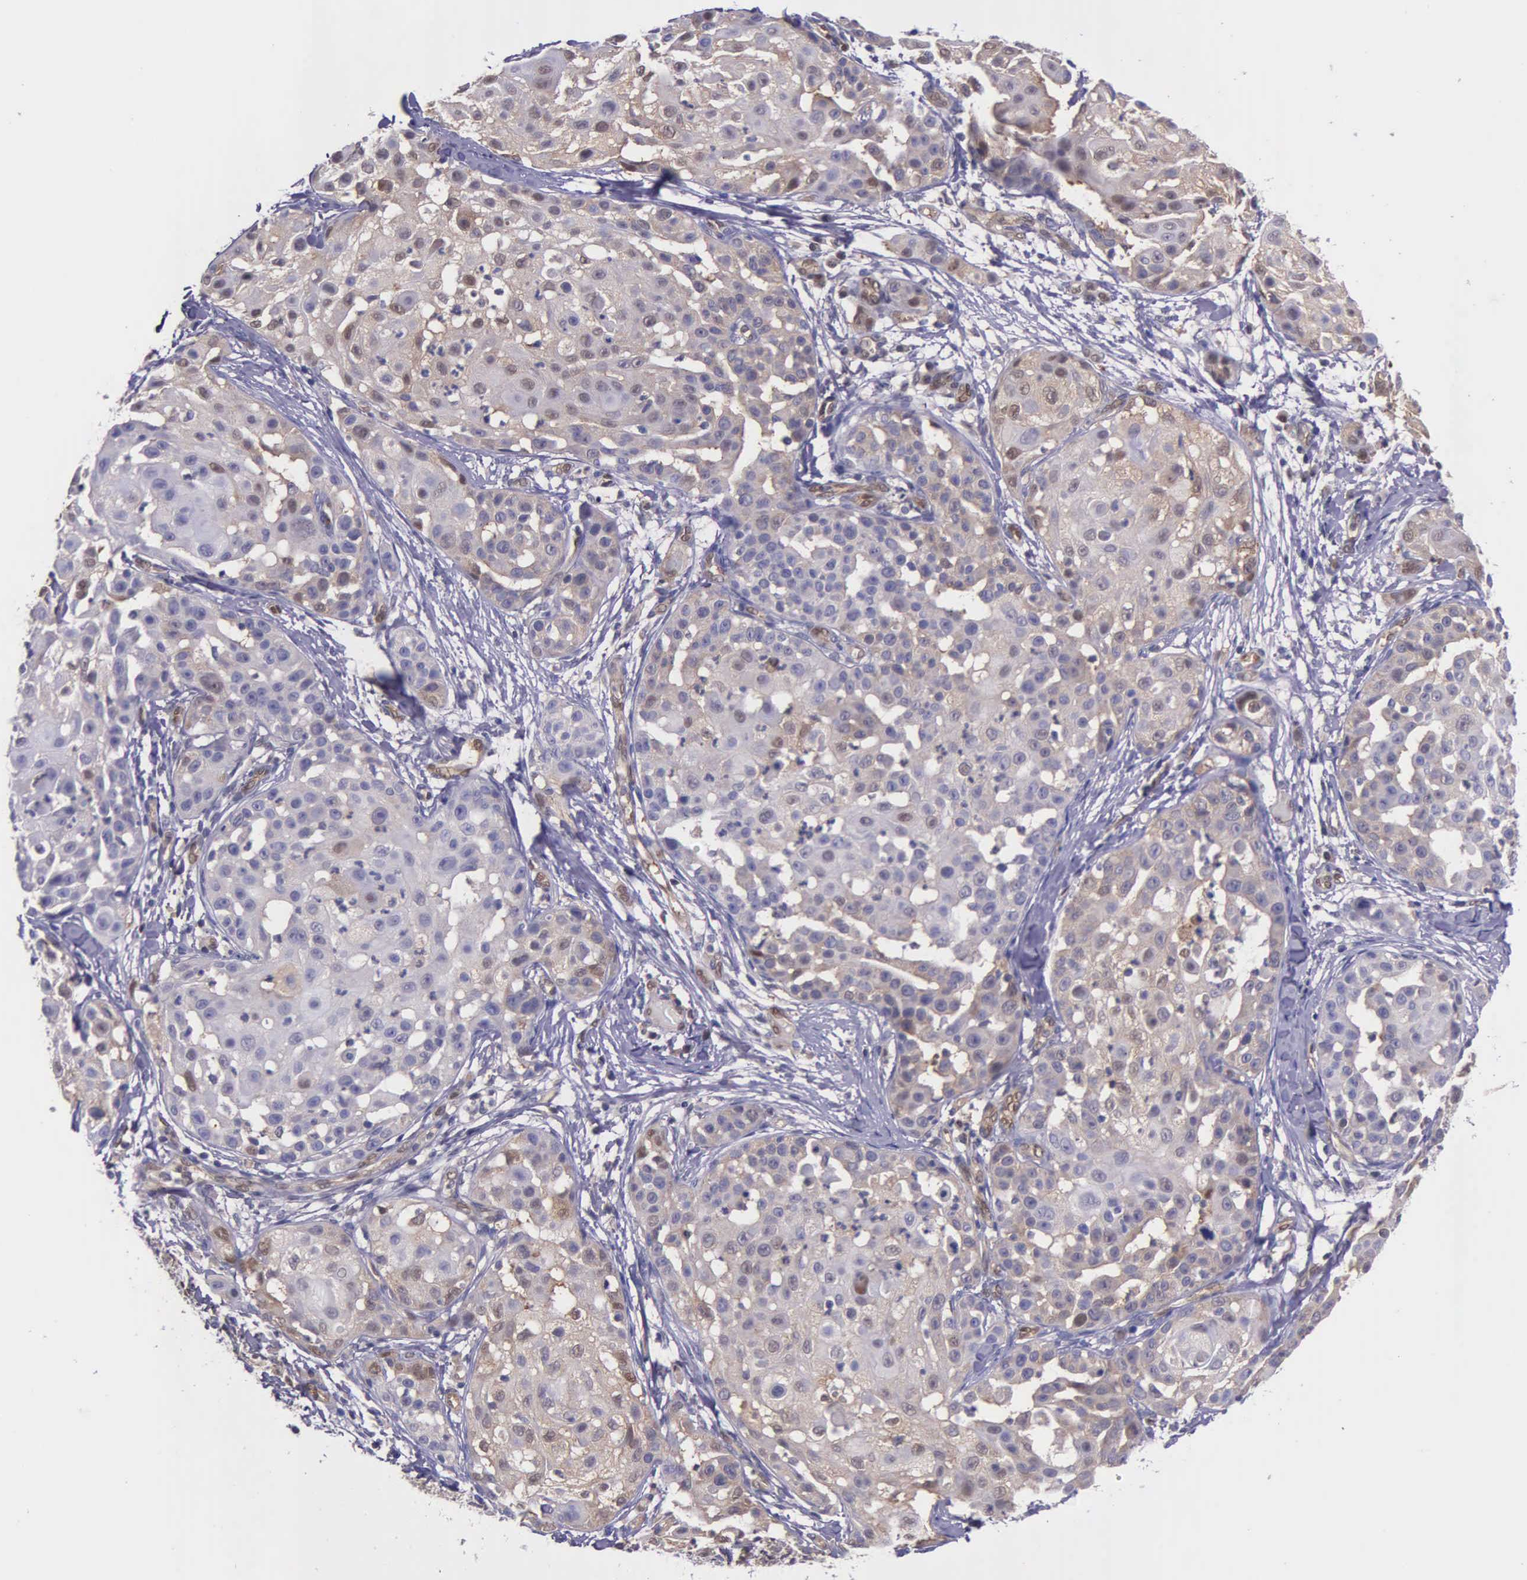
{"staining": {"intensity": "weak", "quantity": ">75%", "location": "nuclear"}, "tissue": "skin cancer", "cell_type": "Tumor cells", "image_type": "cancer", "snomed": [{"axis": "morphology", "description": "Squamous cell carcinoma, NOS"}, {"axis": "topography", "description": "Skin"}], "caption": "Protein staining demonstrates weak nuclear expression in approximately >75% of tumor cells in skin cancer (squamous cell carcinoma).", "gene": "GMPR2", "patient": {"sex": "female", "age": 57}}